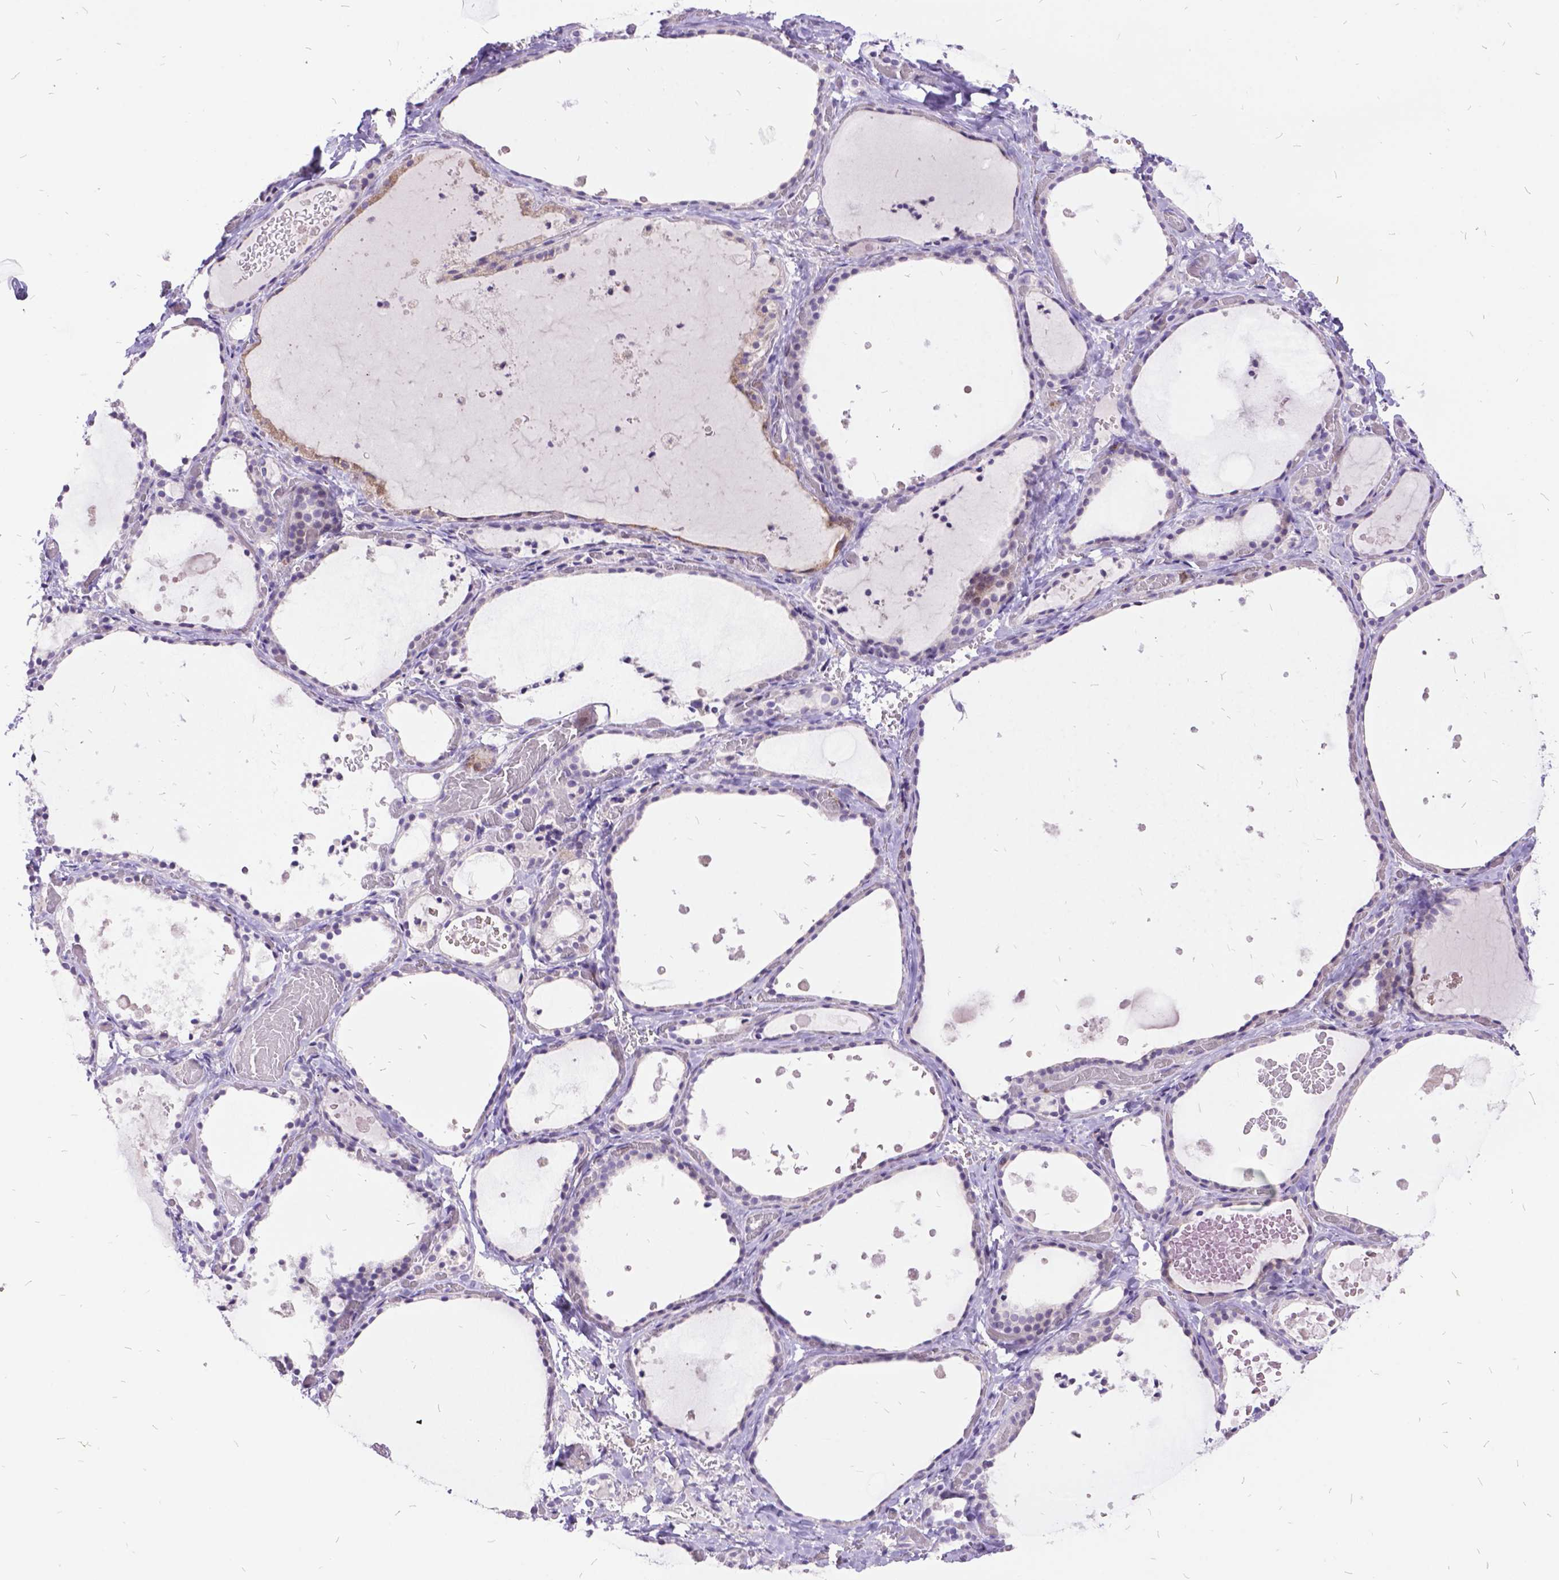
{"staining": {"intensity": "weak", "quantity": "<25%", "location": "cytoplasmic/membranous"}, "tissue": "thyroid gland", "cell_type": "Glandular cells", "image_type": "normal", "snomed": [{"axis": "morphology", "description": "Normal tissue, NOS"}, {"axis": "topography", "description": "Thyroid gland"}], "caption": "IHC histopathology image of unremarkable thyroid gland stained for a protein (brown), which demonstrates no expression in glandular cells.", "gene": "ITGB6", "patient": {"sex": "female", "age": 56}}